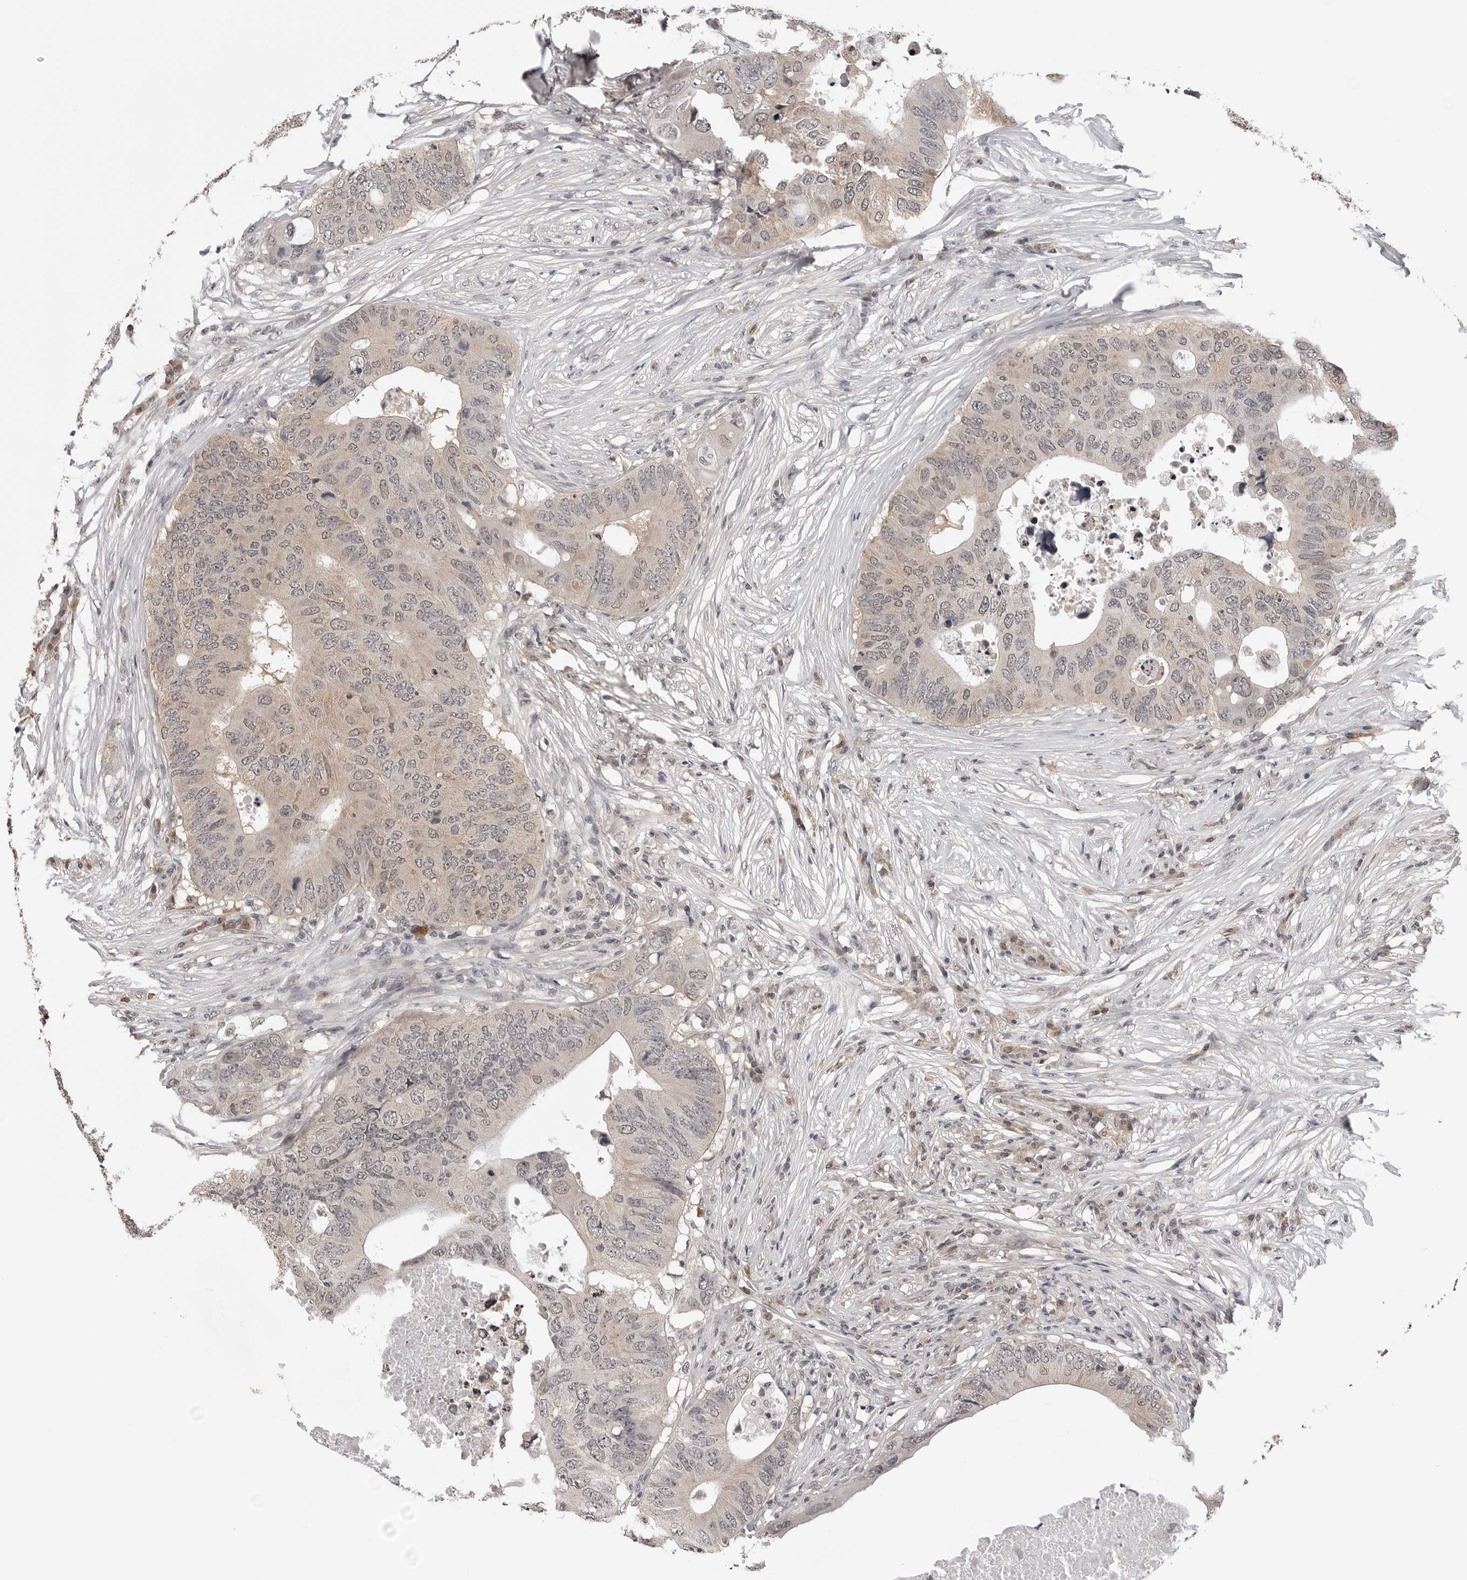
{"staining": {"intensity": "negative", "quantity": "none", "location": "none"}, "tissue": "colorectal cancer", "cell_type": "Tumor cells", "image_type": "cancer", "snomed": [{"axis": "morphology", "description": "Adenocarcinoma, NOS"}, {"axis": "topography", "description": "Colon"}], "caption": "Immunohistochemistry (IHC) histopathology image of neoplastic tissue: human adenocarcinoma (colorectal) stained with DAB displays no significant protein staining in tumor cells.", "gene": "CDK20", "patient": {"sex": "male", "age": 71}}